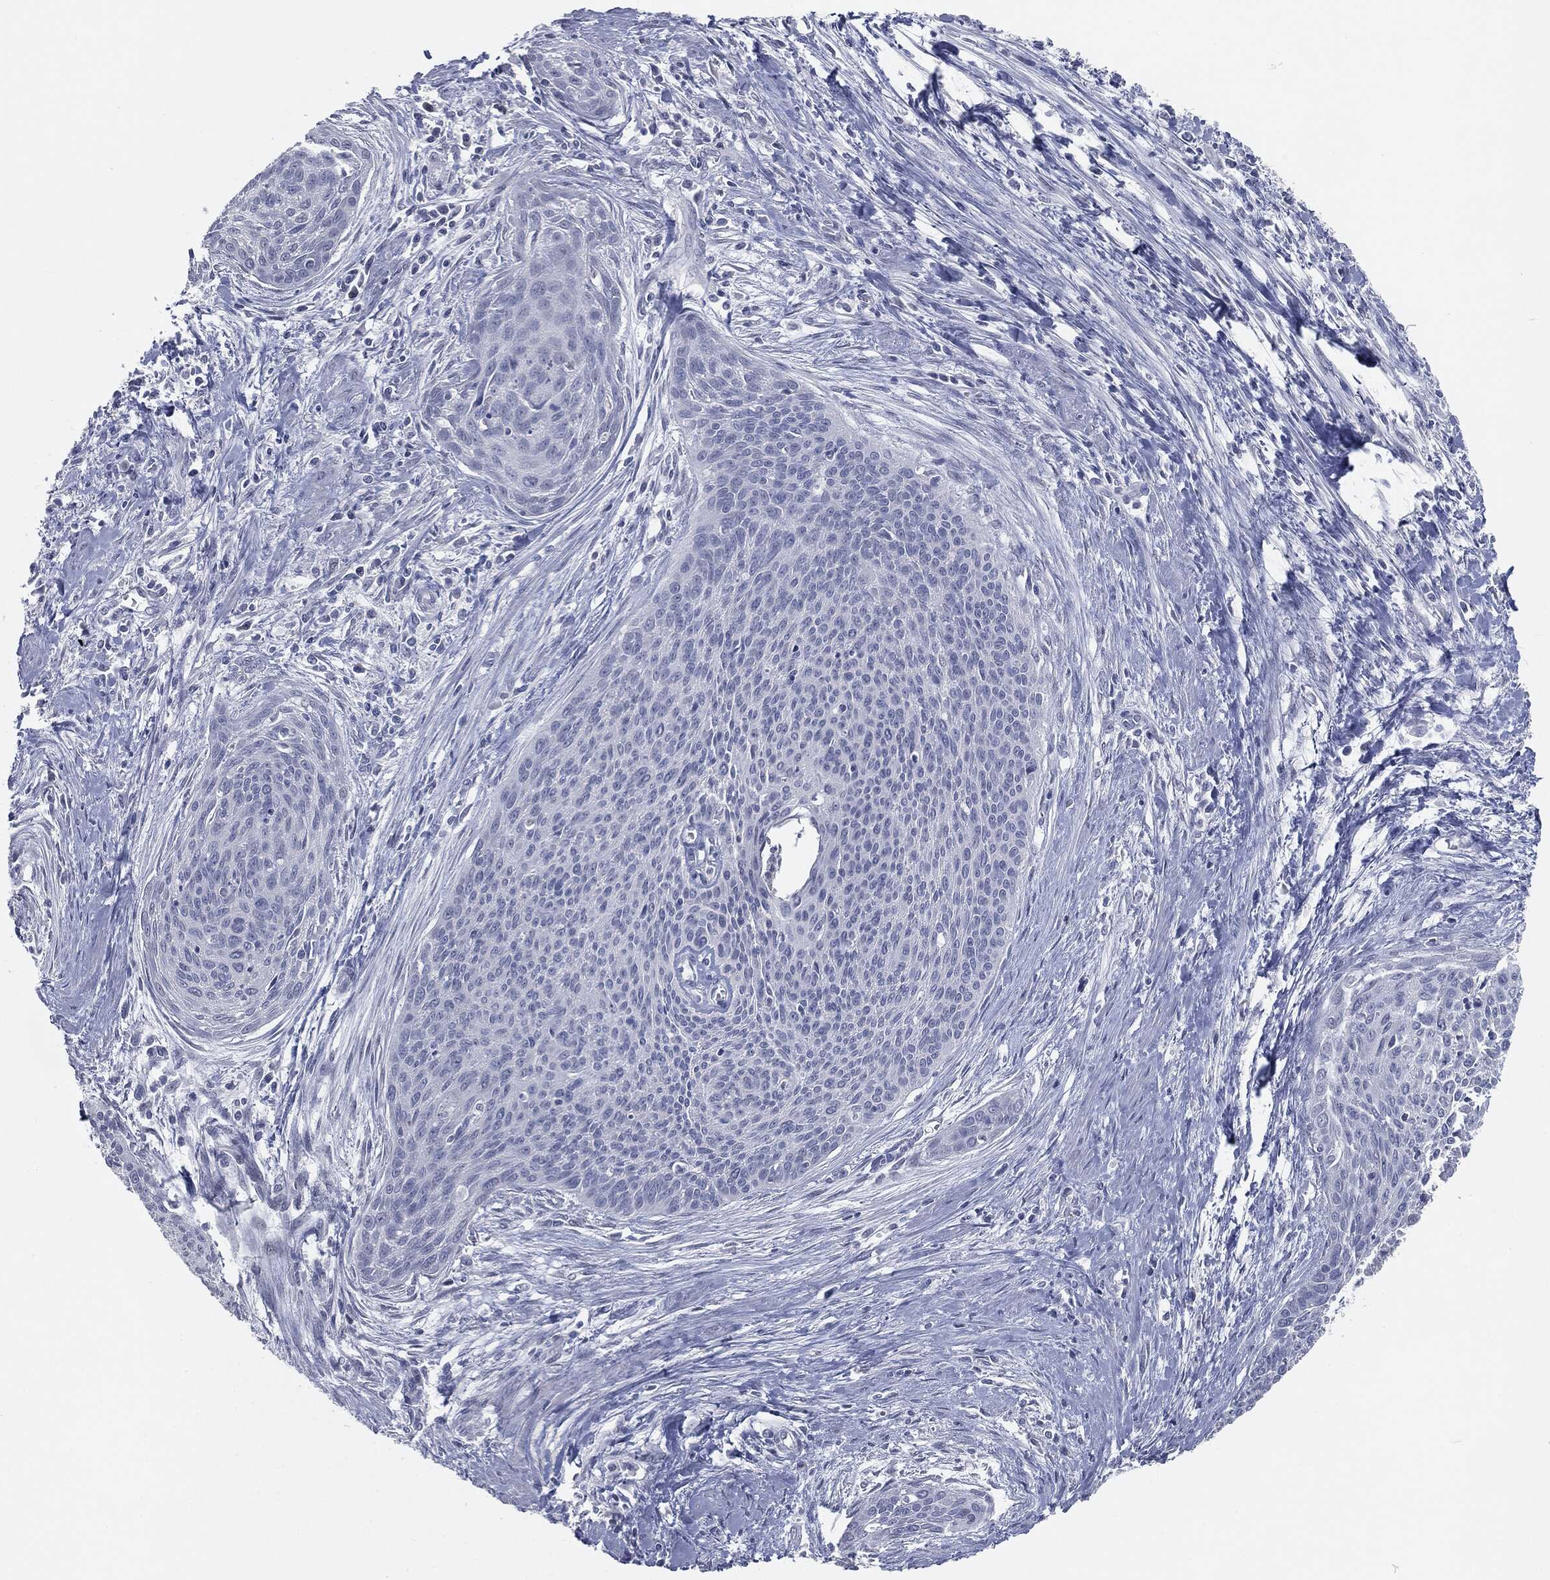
{"staining": {"intensity": "negative", "quantity": "none", "location": "none"}, "tissue": "cervical cancer", "cell_type": "Tumor cells", "image_type": "cancer", "snomed": [{"axis": "morphology", "description": "Squamous cell carcinoma, NOS"}, {"axis": "topography", "description": "Cervix"}], "caption": "High power microscopy micrograph of an immunohistochemistry (IHC) photomicrograph of cervical squamous cell carcinoma, revealing no significant staining in tumor cells.", "gene": "PRAME", "patient": {"sex": "female", "age": 55}}